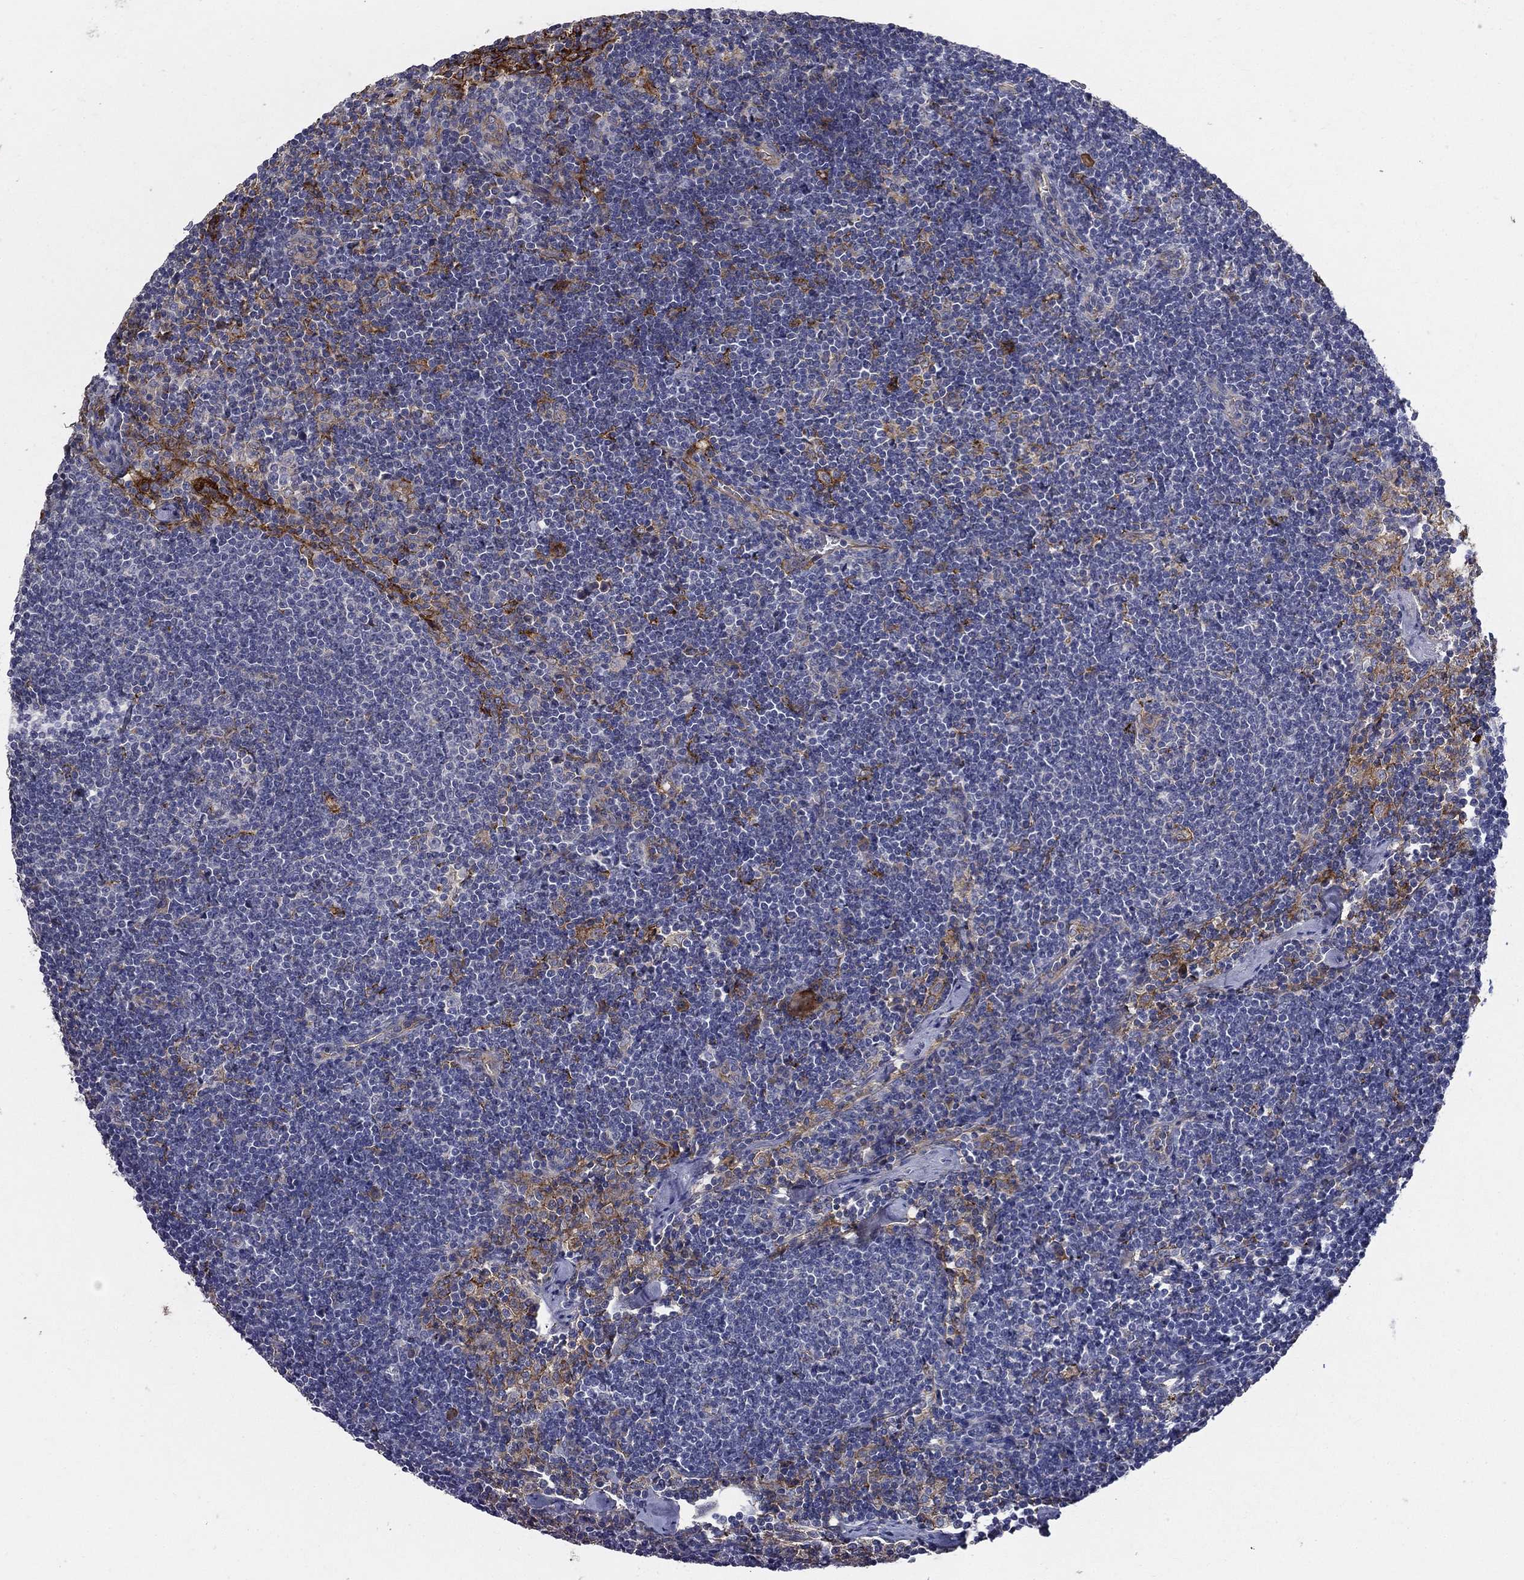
{"staining": {"intensity": "negative", "quantity": "none", "location": "none"}, "tissue": "lymph node", "cell_type": "Germinal center cells", "image_type": "normal", "snomed": [{"axis": "morphology", "description": "Normal tissue, NOS"}, {"axis": "topography", "description": "Lymph node"}], "caption": "IHC of benign human lymph node shows no staining in germinal center cells.", "gene": "CD274", "patient": {"sex": "male", "age": 59}}